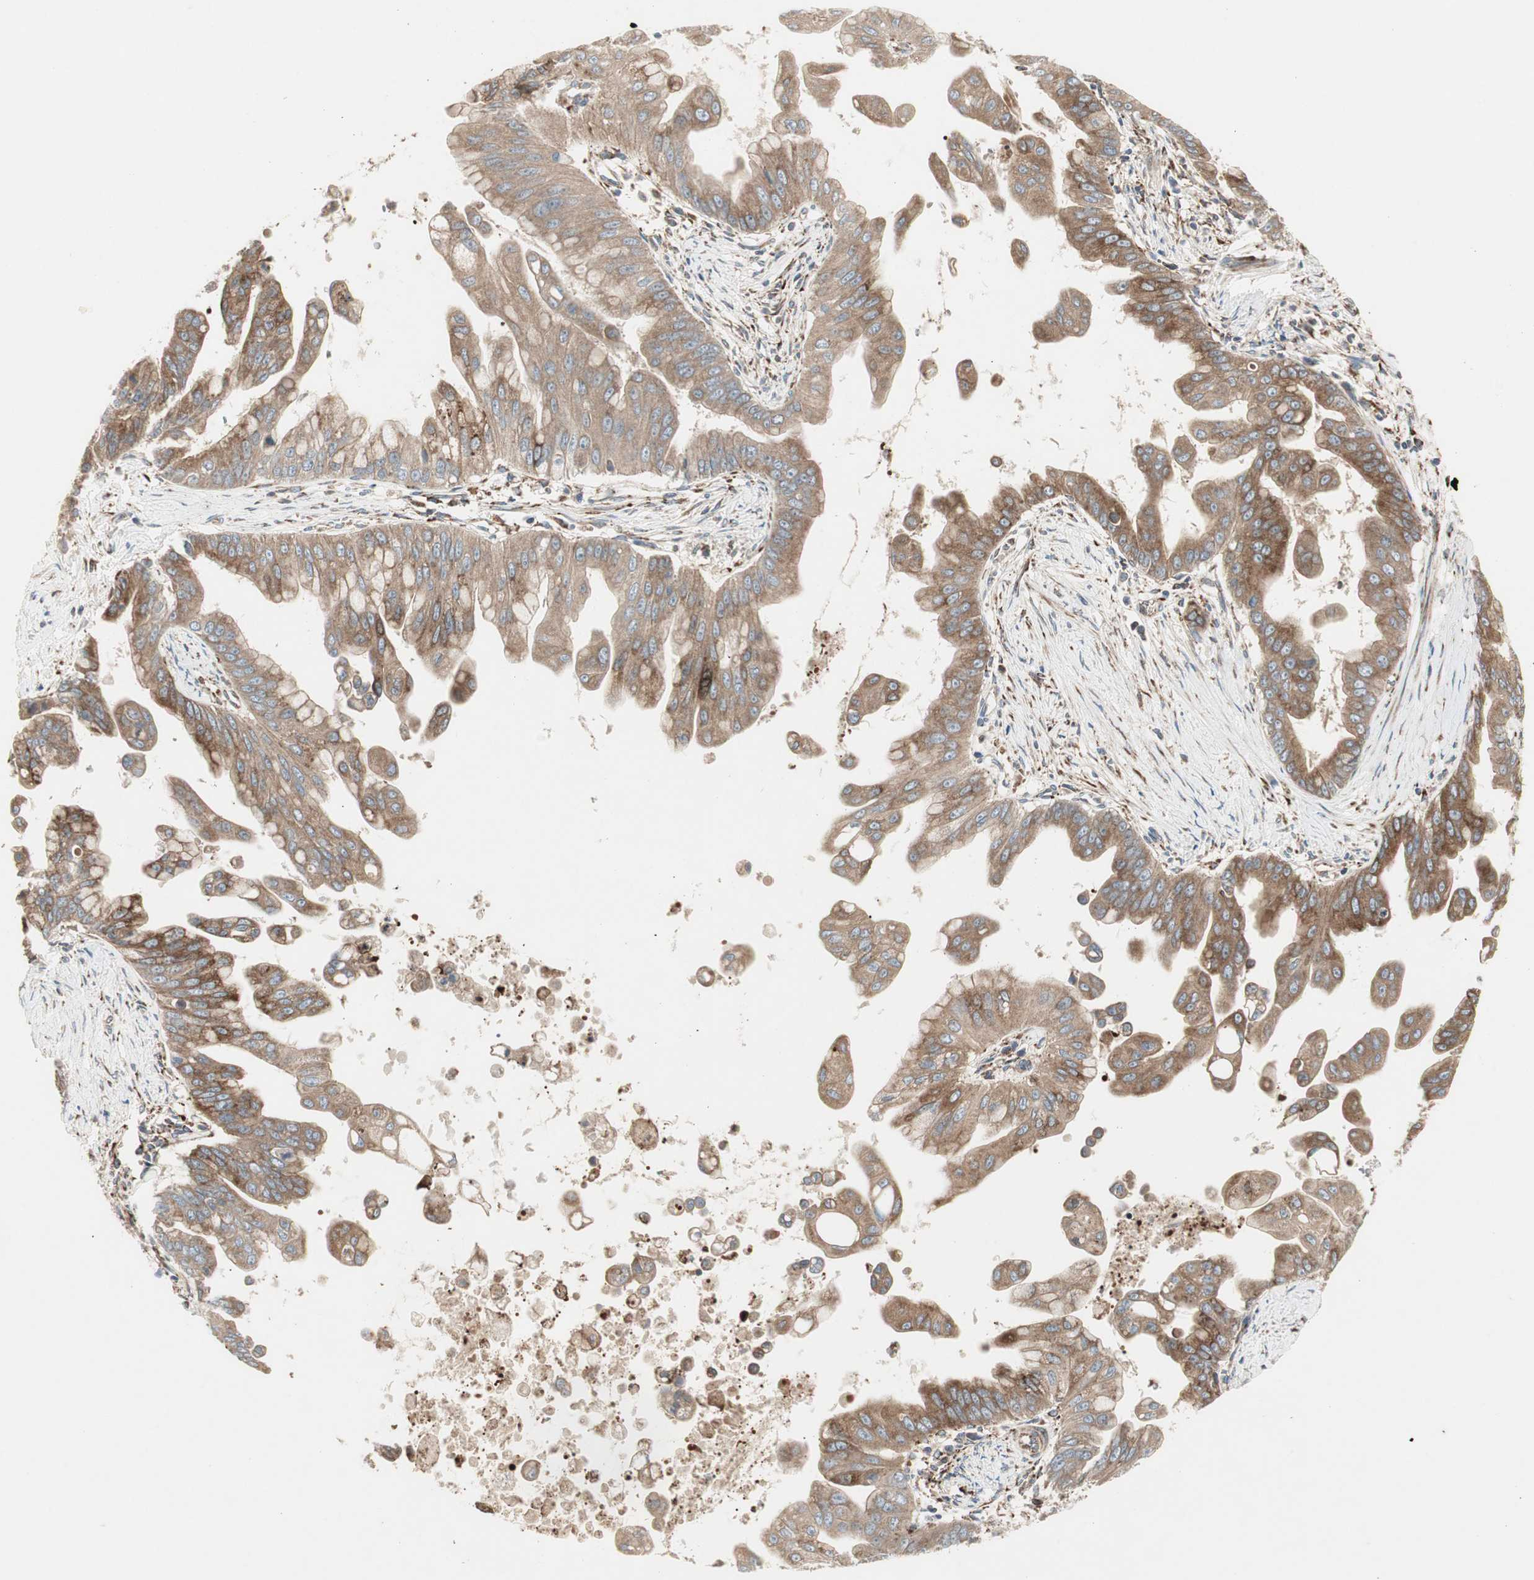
{"staining": {"intensity": "moderate", "quantity": ">75%", "location": "cytoplasmic/membranous"}, "tissue": "pancreatic cancer", "cell_type": "Tumor cells", "image_type": "cancer", "snomed": [{"axis": "morphology", "description": "Adenocarcinoma, NOS"}, {"axis": "topography", "description": "Pancreas"}], "caption": "Tumor cells exhibit medium levels of moderate cytoplasmic/membranous positivity in about >75% of cells in human pancreatic cancer (adenocarcinoma).", "gene": "H6PD", "patient": {"sex": "female", "age": 75}}